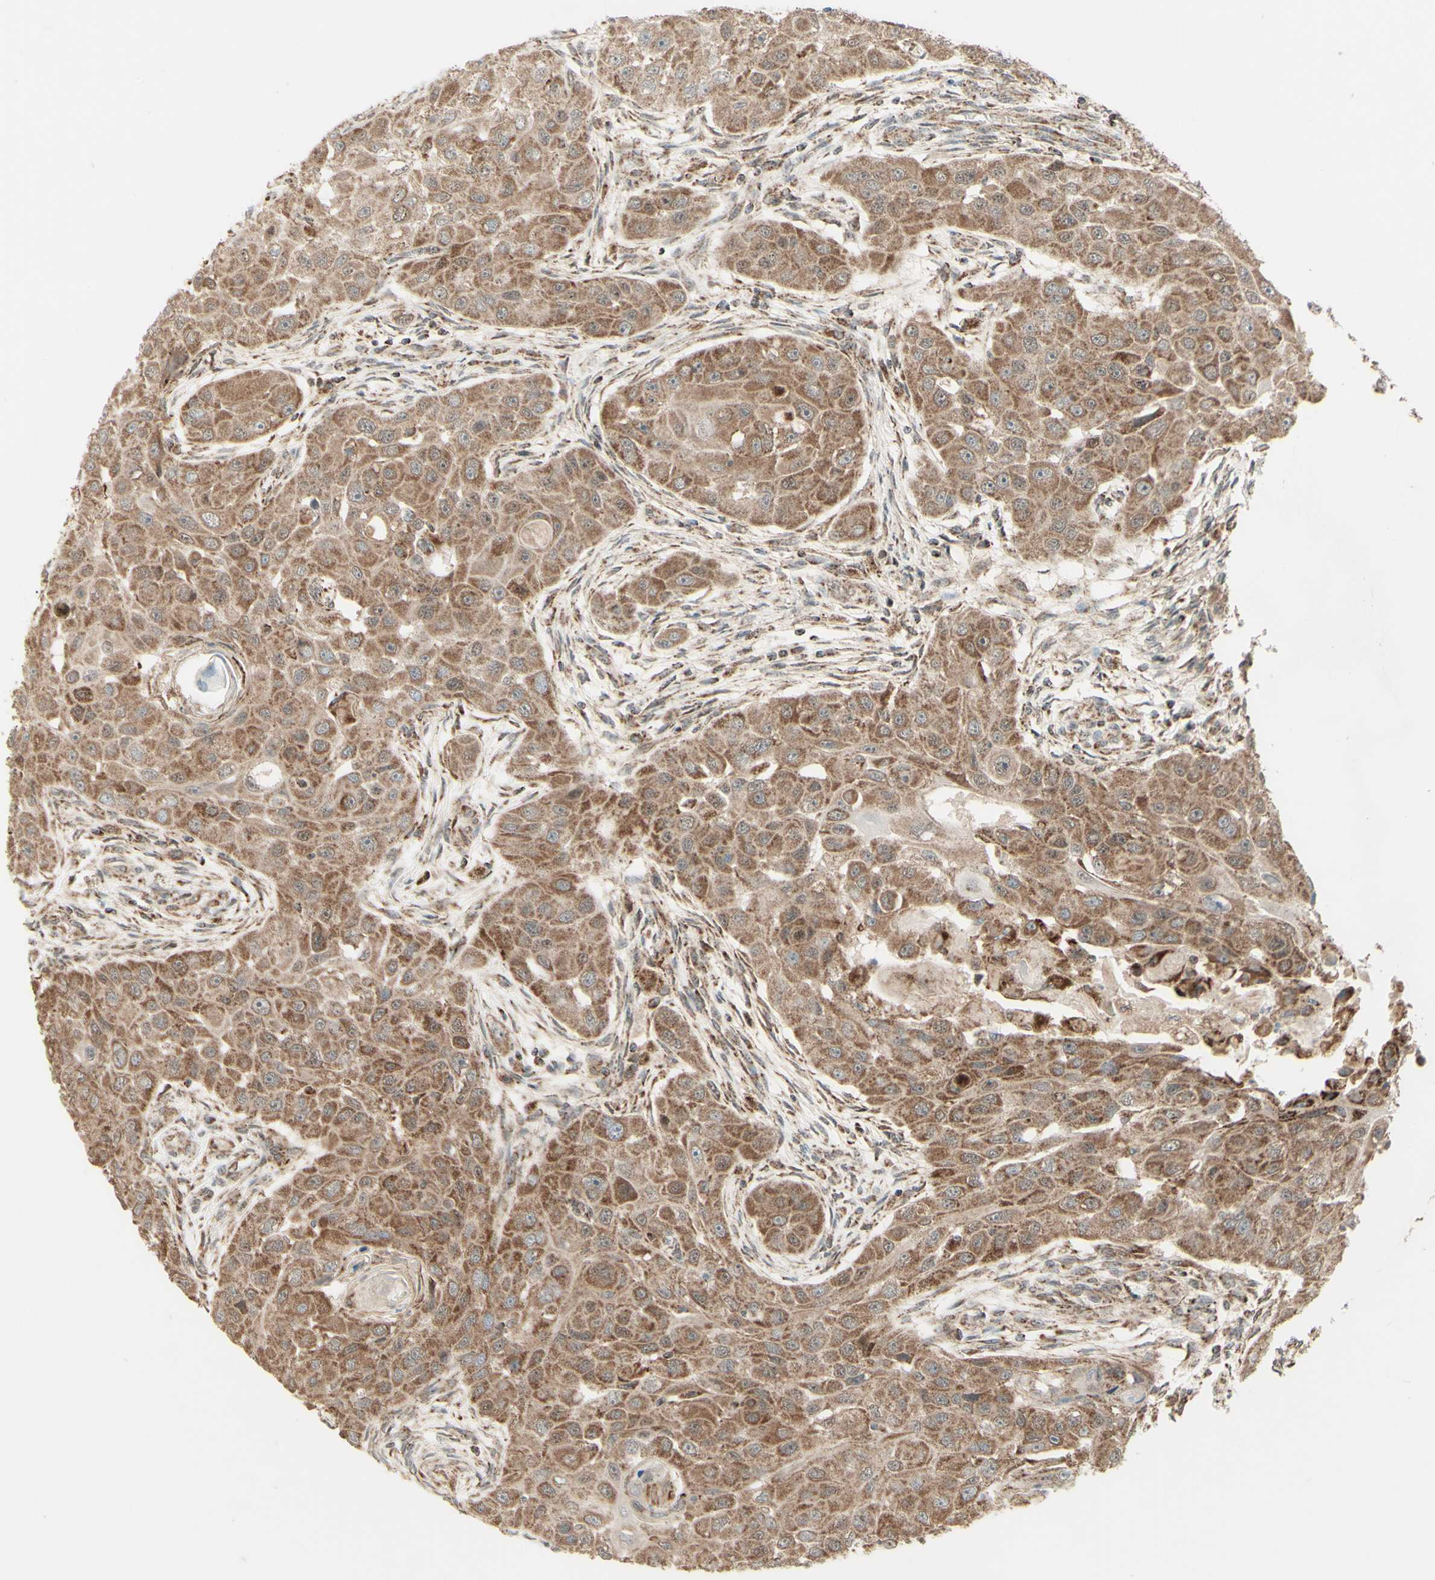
{"staining": {"intensity": "moderate", "quantity": ">75%", "location": "cytoplasmic/membranous"}, "tissue": "head and neck cancer", "cell_type": "Tumor cells", "image_type": "cancer", "snomed": [{"axis": "morphology", "description": "Normal tissue, NOS"}, {"axis": "morphology", "description": "Squamous cell carcinoma, NOS"}, {"axis": "topography", "description": "Skeletal muscle"}, {"axis": "topography", "description": "Head-Neck"}], "caption": "This is a histology image of IHC staining of head and neck squamous cell carcinoma, which shows moderate staining in the cytoplasmic/membranous of tumor cells.", "gene": "DHRS3", "patient": {"sex": "male", "age": 51}}